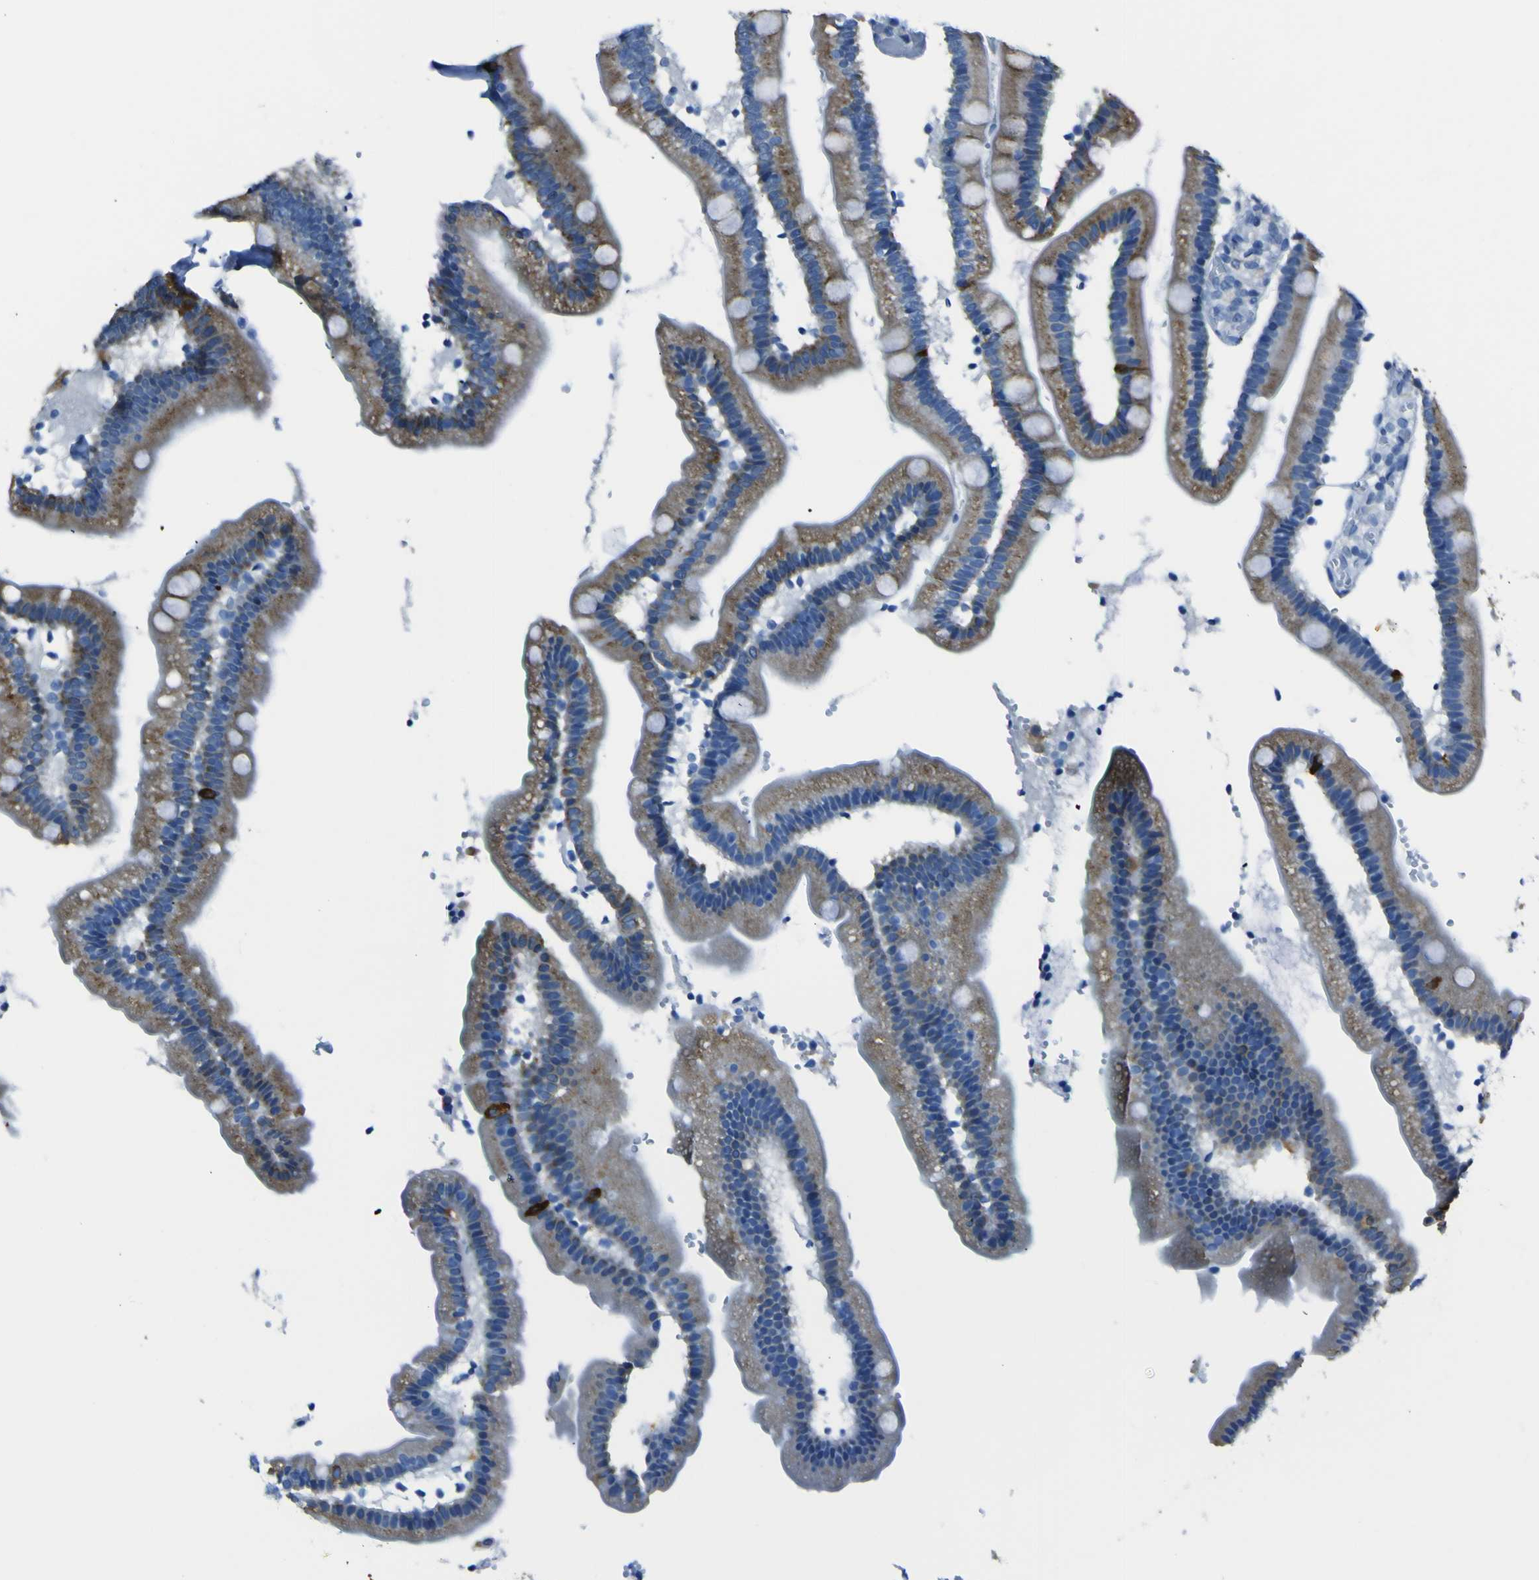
{"staining": {"intensity": "moderate", "quantity": ">75%", "location": "cytoplasmic/membranous"}, "tissue": "duodenum", "cell_type": "Glandular cells", "image_type": "normal", "snomed": [{"axis": "morphology", "description": "Normal tissue, NOS"}, {"axis": "topography", "description": "Duodenum"}], "caption": "Immunohistochemistry (DAB) staining of normal human duodenum reveals moderate cytoplasmic/membranous protein expression in about >75% of glandular cells. Ihc stains the protein of interest in brown and the nuclei are stained blue.", "gene": "ACSL1", "patient": {"sex": "male", "age": 66}}